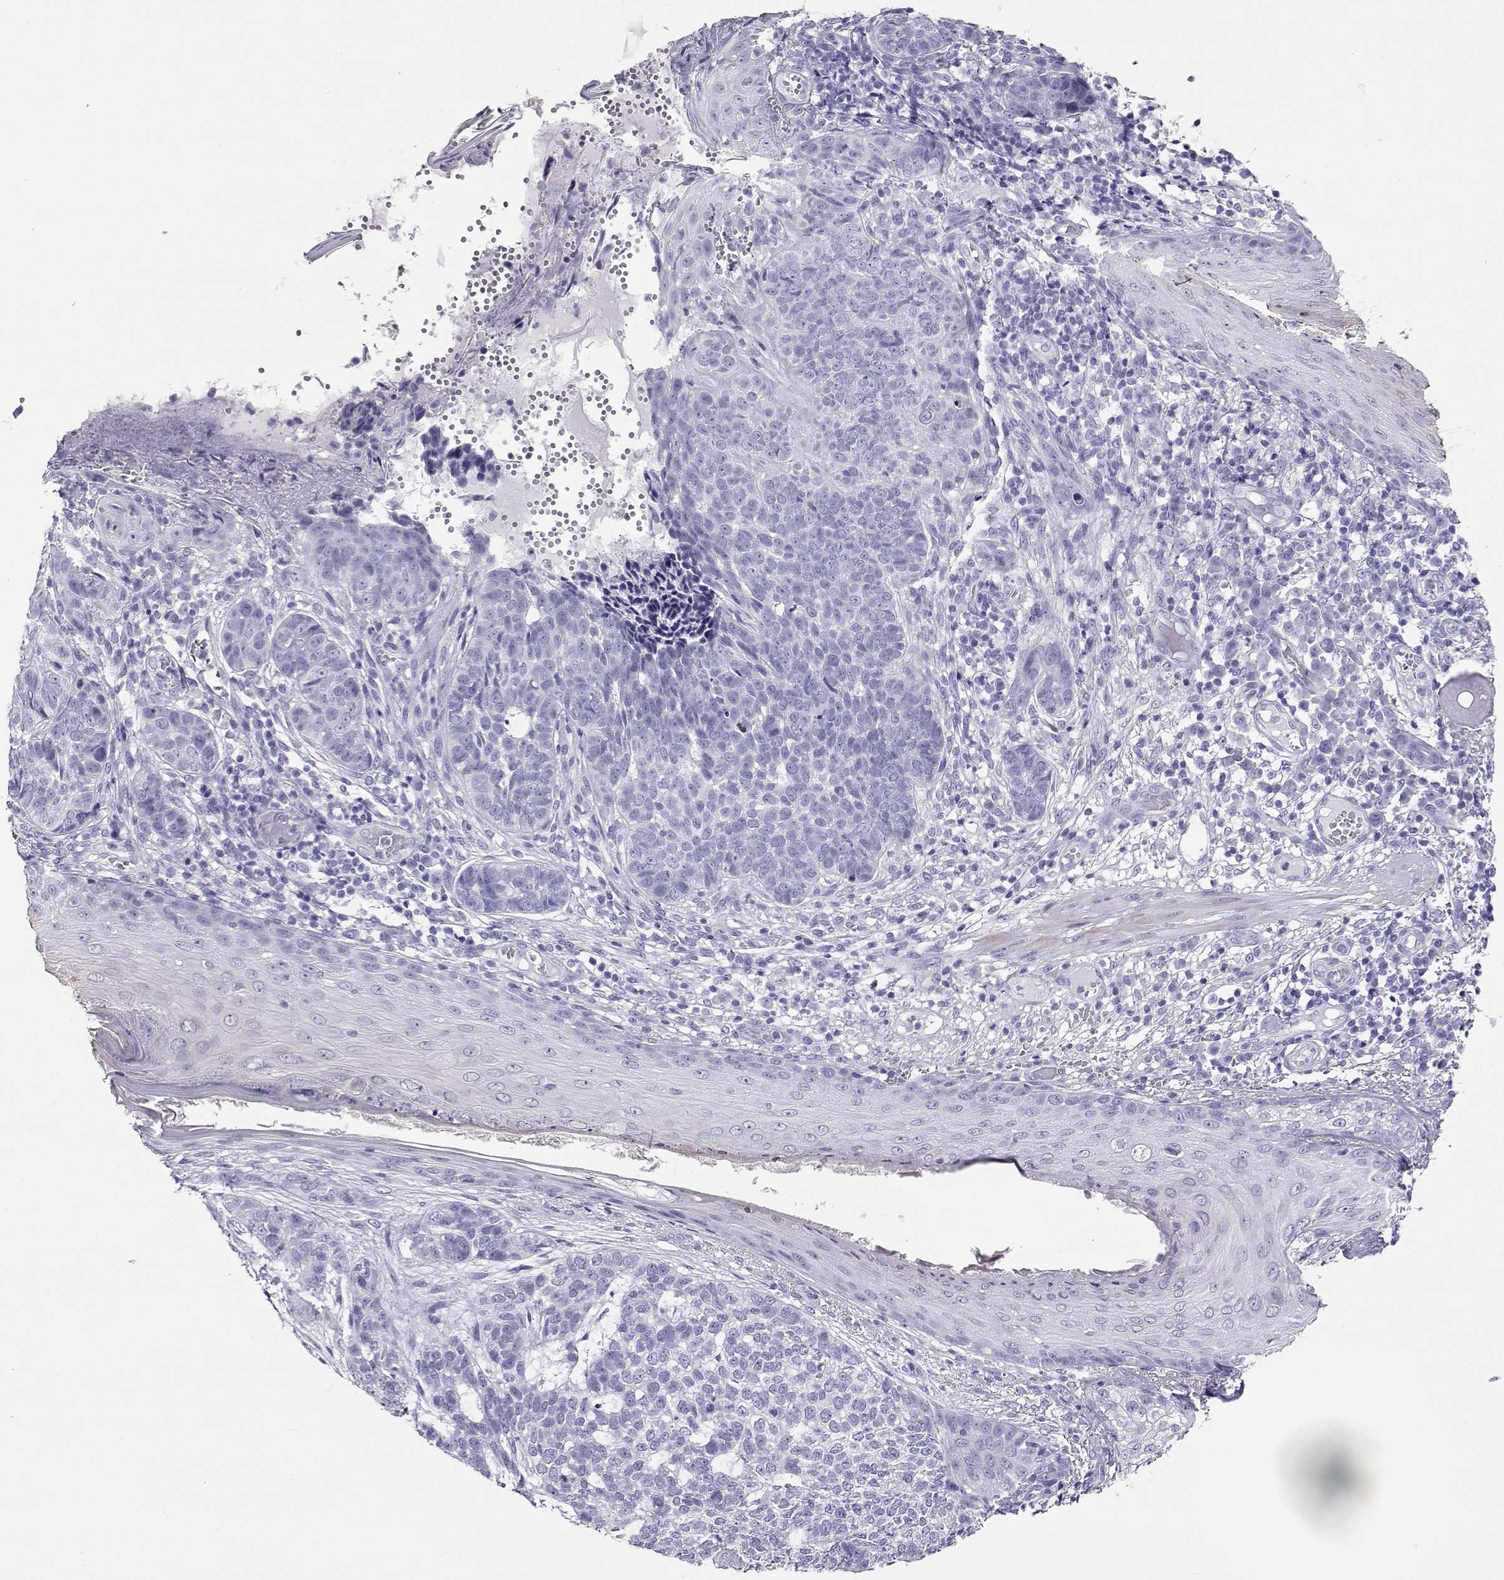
{"staining": {"intensity": "negative", "quantity": "none", "location": "none"}, "tissue": "skin cancer", "cell_type": "Tumor cells", "image_type": "cancer", "snomed": [{"axis": "morphology", "description": "Basal cell carcinoma"}, {"axis": "topography", "description": "Skin"}], "caption": "Immunohistochemical staining of skin cancer (basal cell carcinoma) exhibits no significant staining in tumor cells.", "gene": "CABS1", "patient": {"sex": "female", "age": 69}}